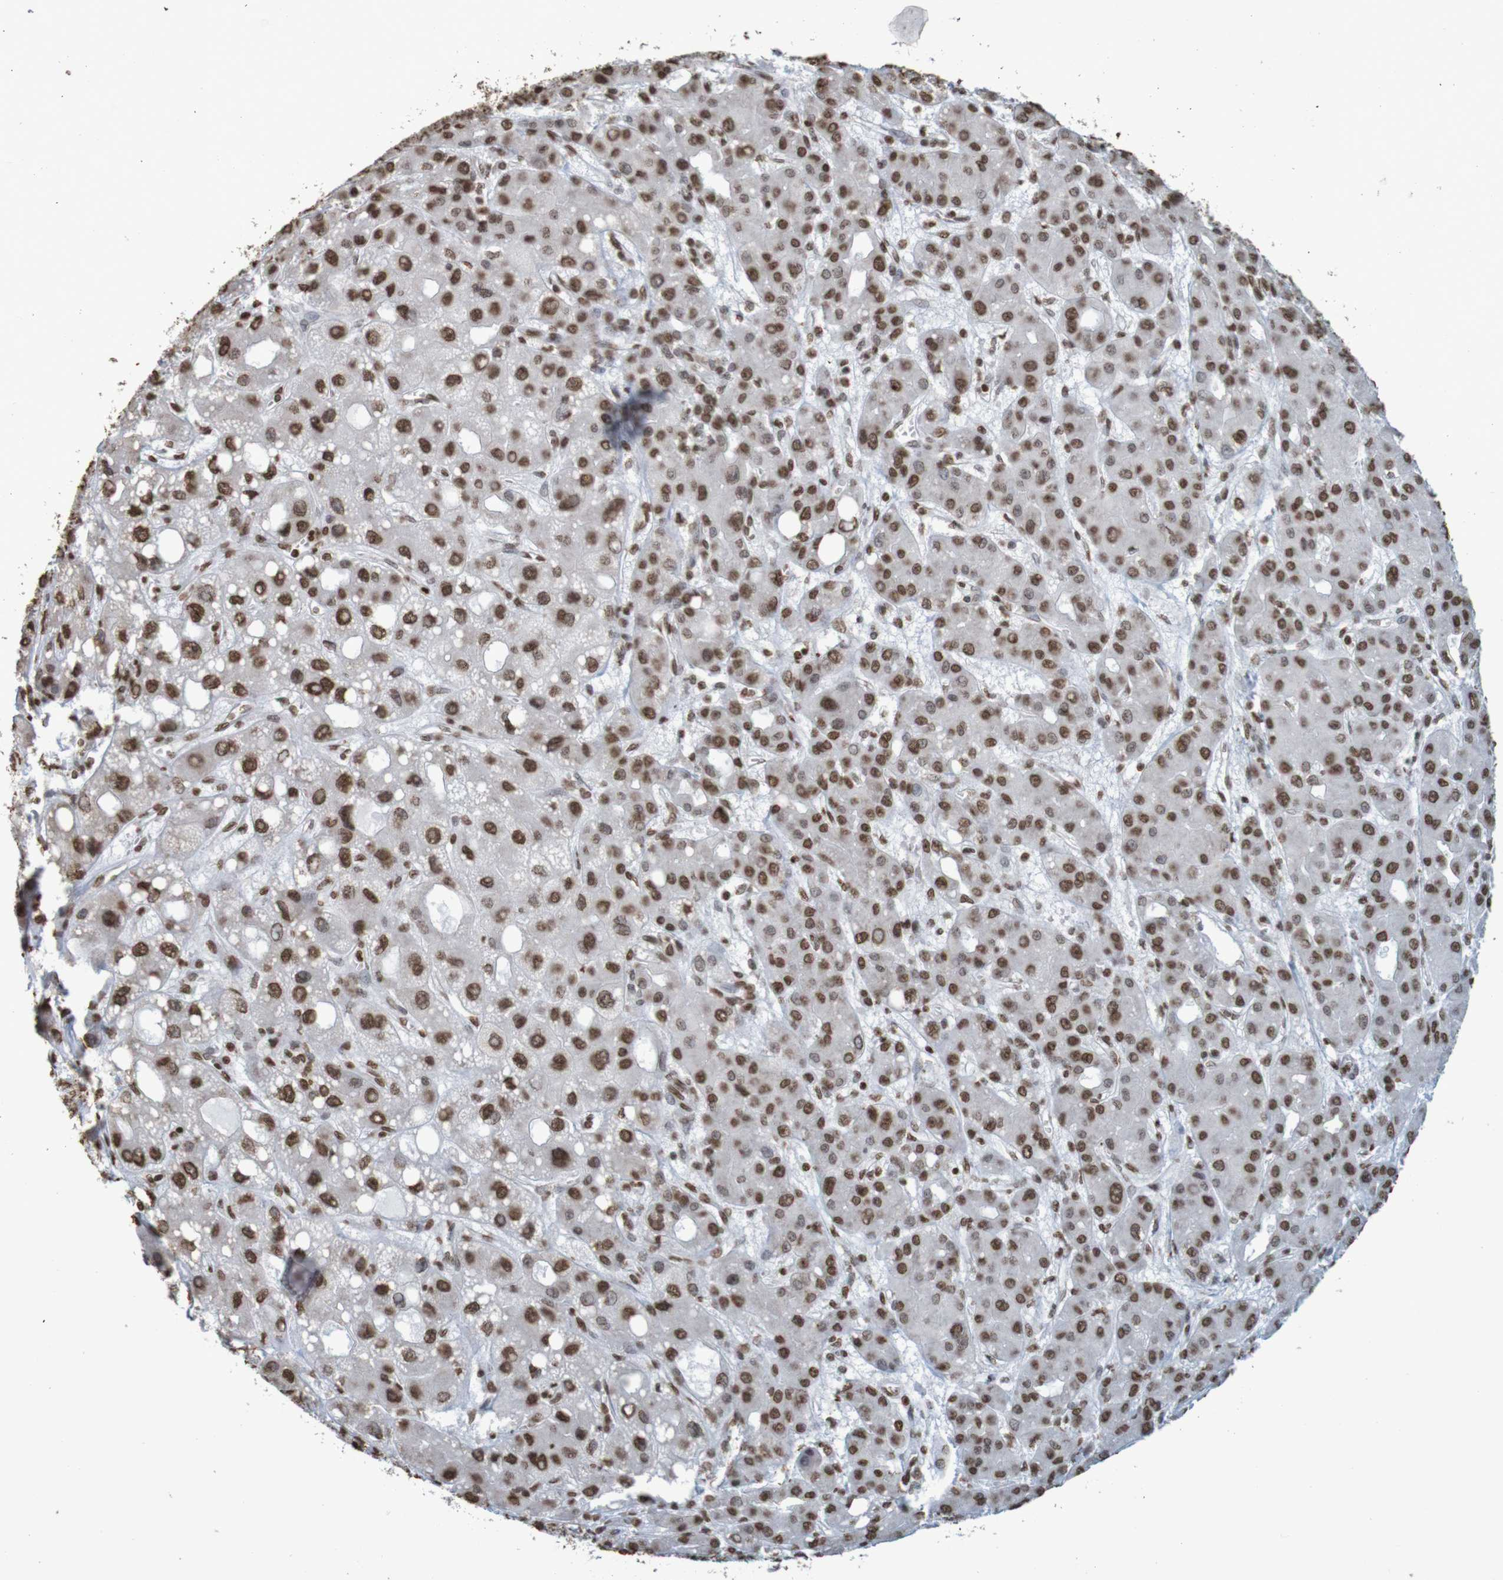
{"staining": {"intensity": "moderate", "quantity": ">75%", "location": "nuclear"}, "tissue": "liver cancer", "cell_type": "Tumor cells", "image_type": "cancer", "snomed": [{"axis": "morphology", "description": "Carcinoma, Hepatocellular, NOS"}, {"axis": "topography", "description": "Liver"}], "caption": "Immunohistochemistry image of neoplastic tissue: hepatocellular carcinoma (liver) stained using IHC shows medium levels of moderate protein expression localized specifically in the nuclear of tumor cells, appearing as a nuclear brown color.", "gene": "GFI1", "patient": {"sex": "male", "age": 55}}